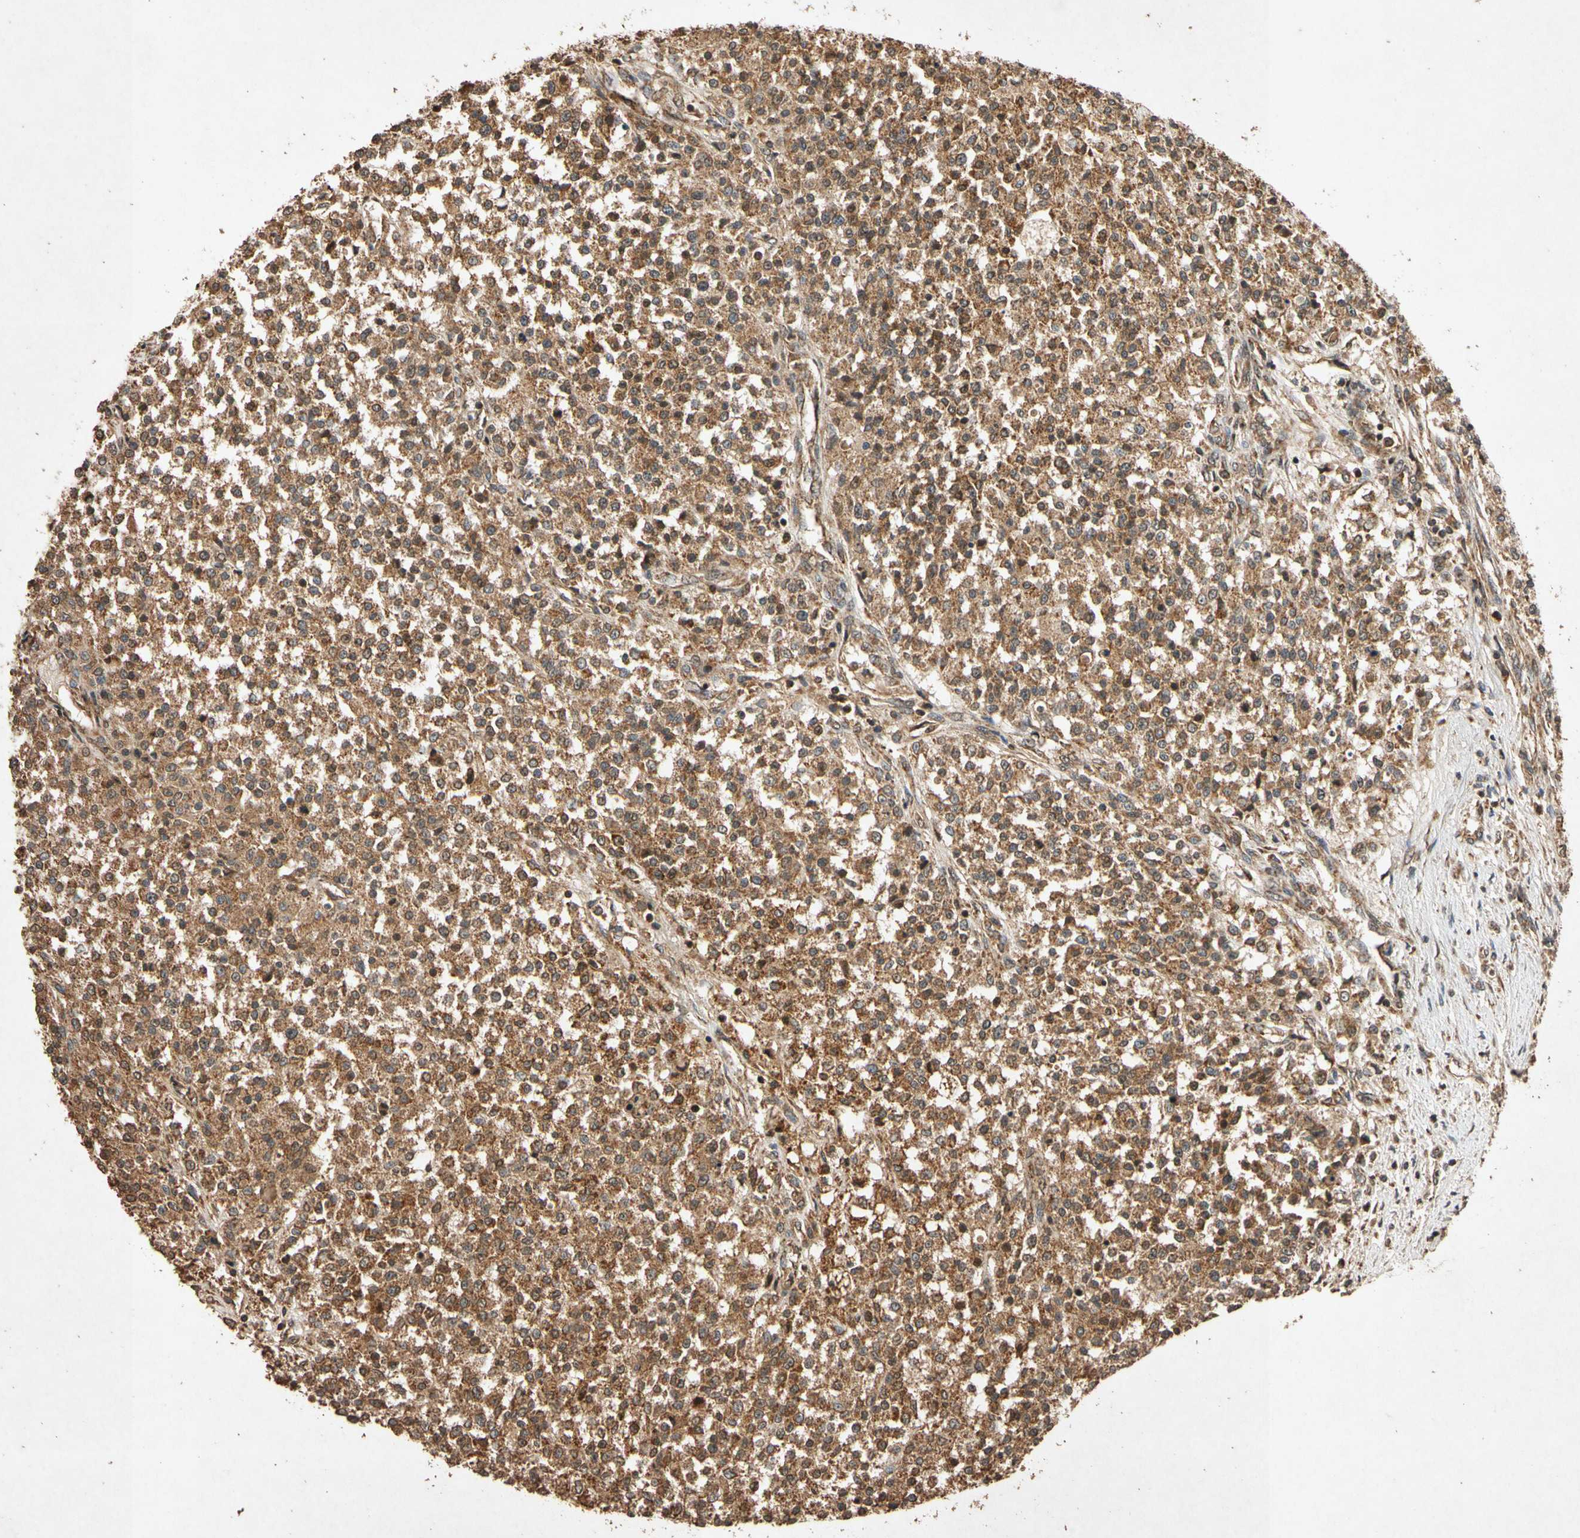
{"staining": {"intensity": "moderate", "quantity": ">75%", "location": "cytoplasmic/membranous"}, "tissue": "testis cancer", "cell_type": "Tumor cells", "image_type": "cancer", "snomed": [{"axis": "morphology", "description": "Seminoma, NOS"}, {"axis": "topography", "description": "Testis"}], "caption": "Testis cancer (seminoma) tissue exhibits moderate cytoplasmic/membranous expression in approximately >75% of tumor cells", "gene": "TXN2", "patient": {"sex": "male", "age": 59}}